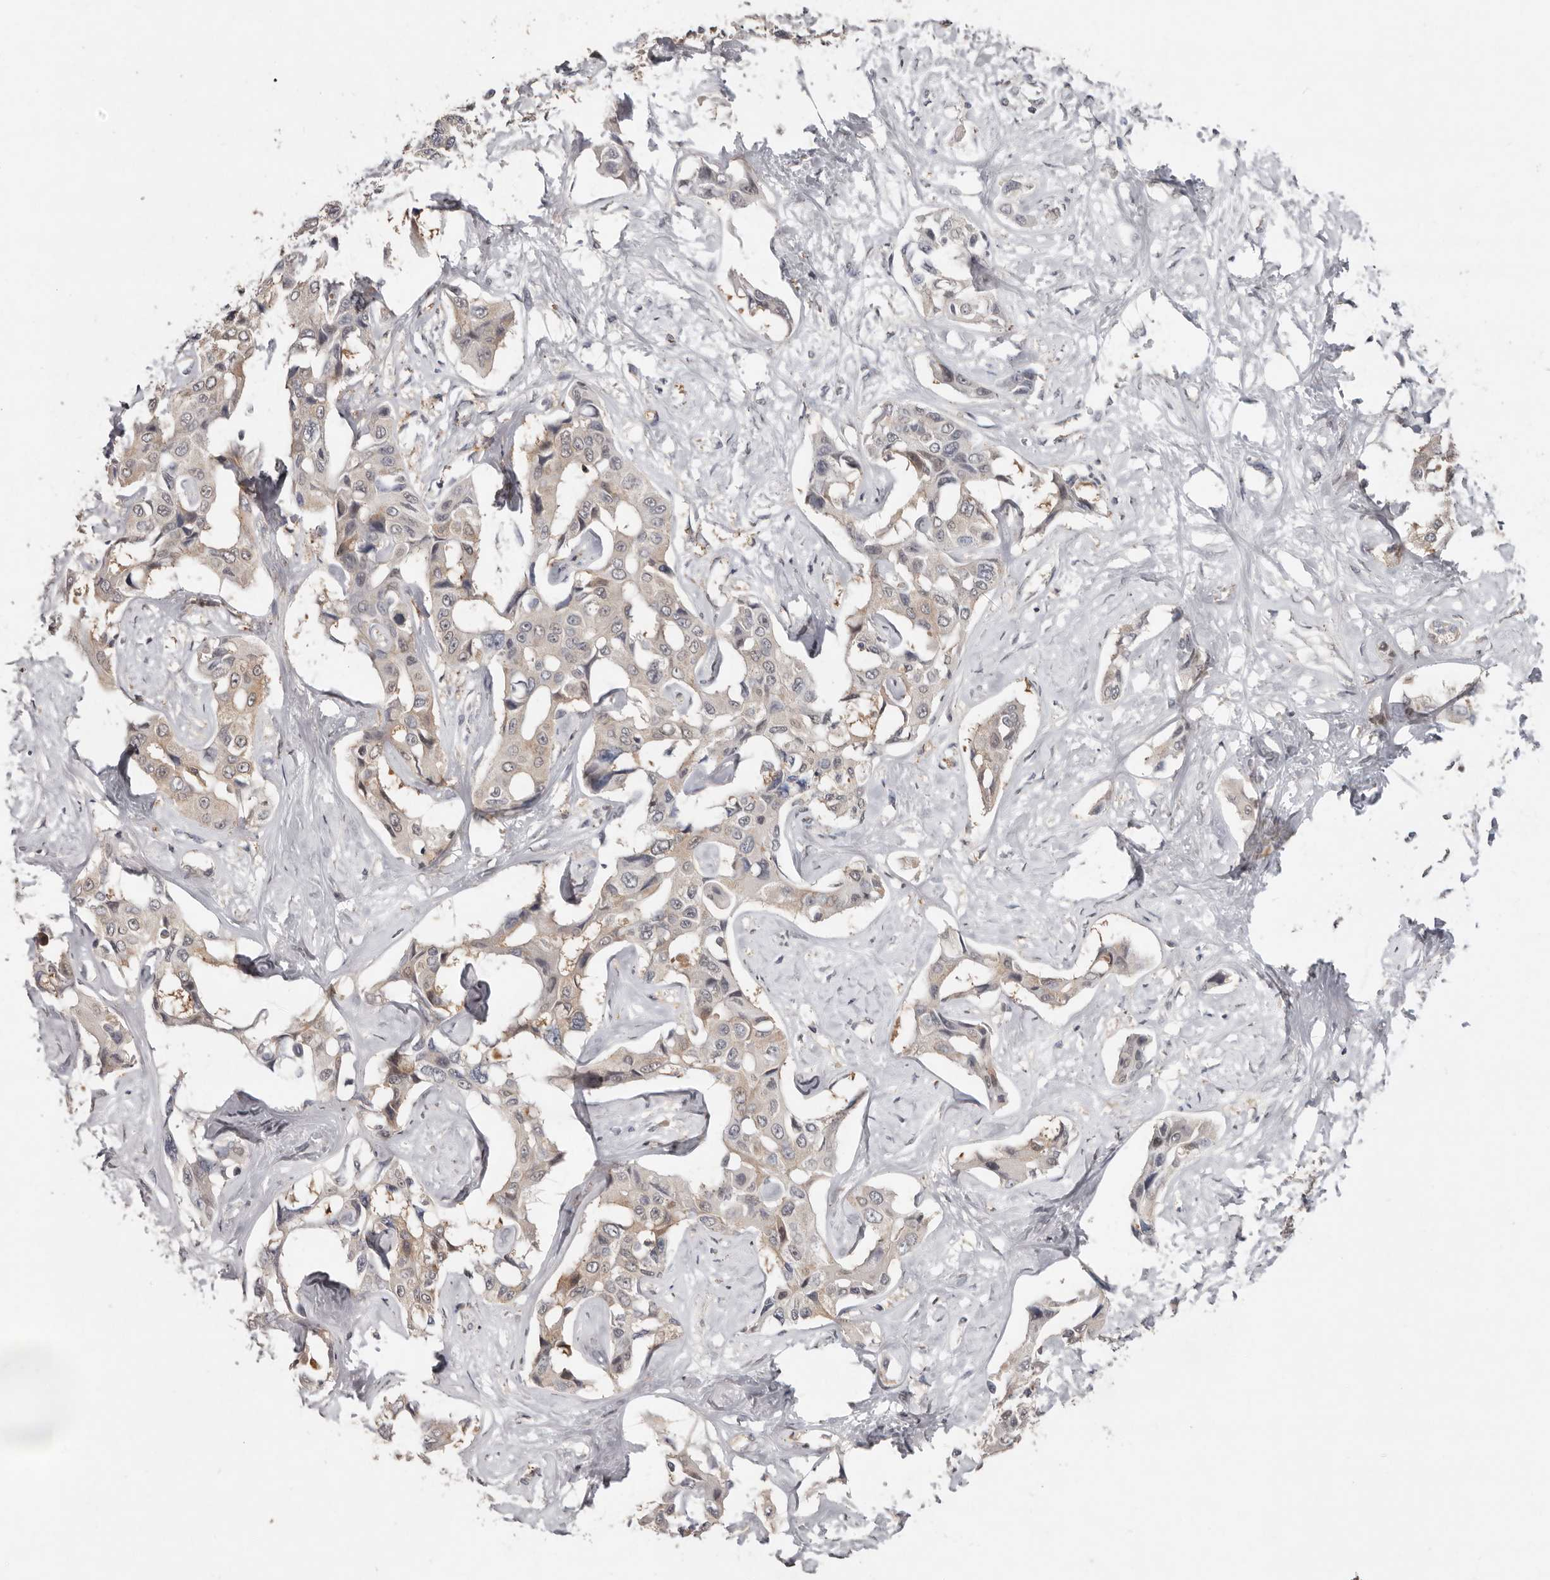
{"staining": {"intensity": "weak", "quantity": "25%-75%", "location": "cytoplasmic/membranous"}, "tissue": "liver cancer", "cell_type": "Tumor cells", "image_type": "cancer", "snomed": [{"axis": "morphology", "description": "Cholangiocarcinoma"}, {"axis": "topography", "description": "Liver"}], "caption": "This micrograph demonstrates immunohistochemistry staining of human cholangiocarcinoma (liver), with low weak cytoplasmic/membranous positivity in about 25%-75% of tumor cells.", "gene": "SULT1E1", "patient": {"sex": "male", "age": 59}}